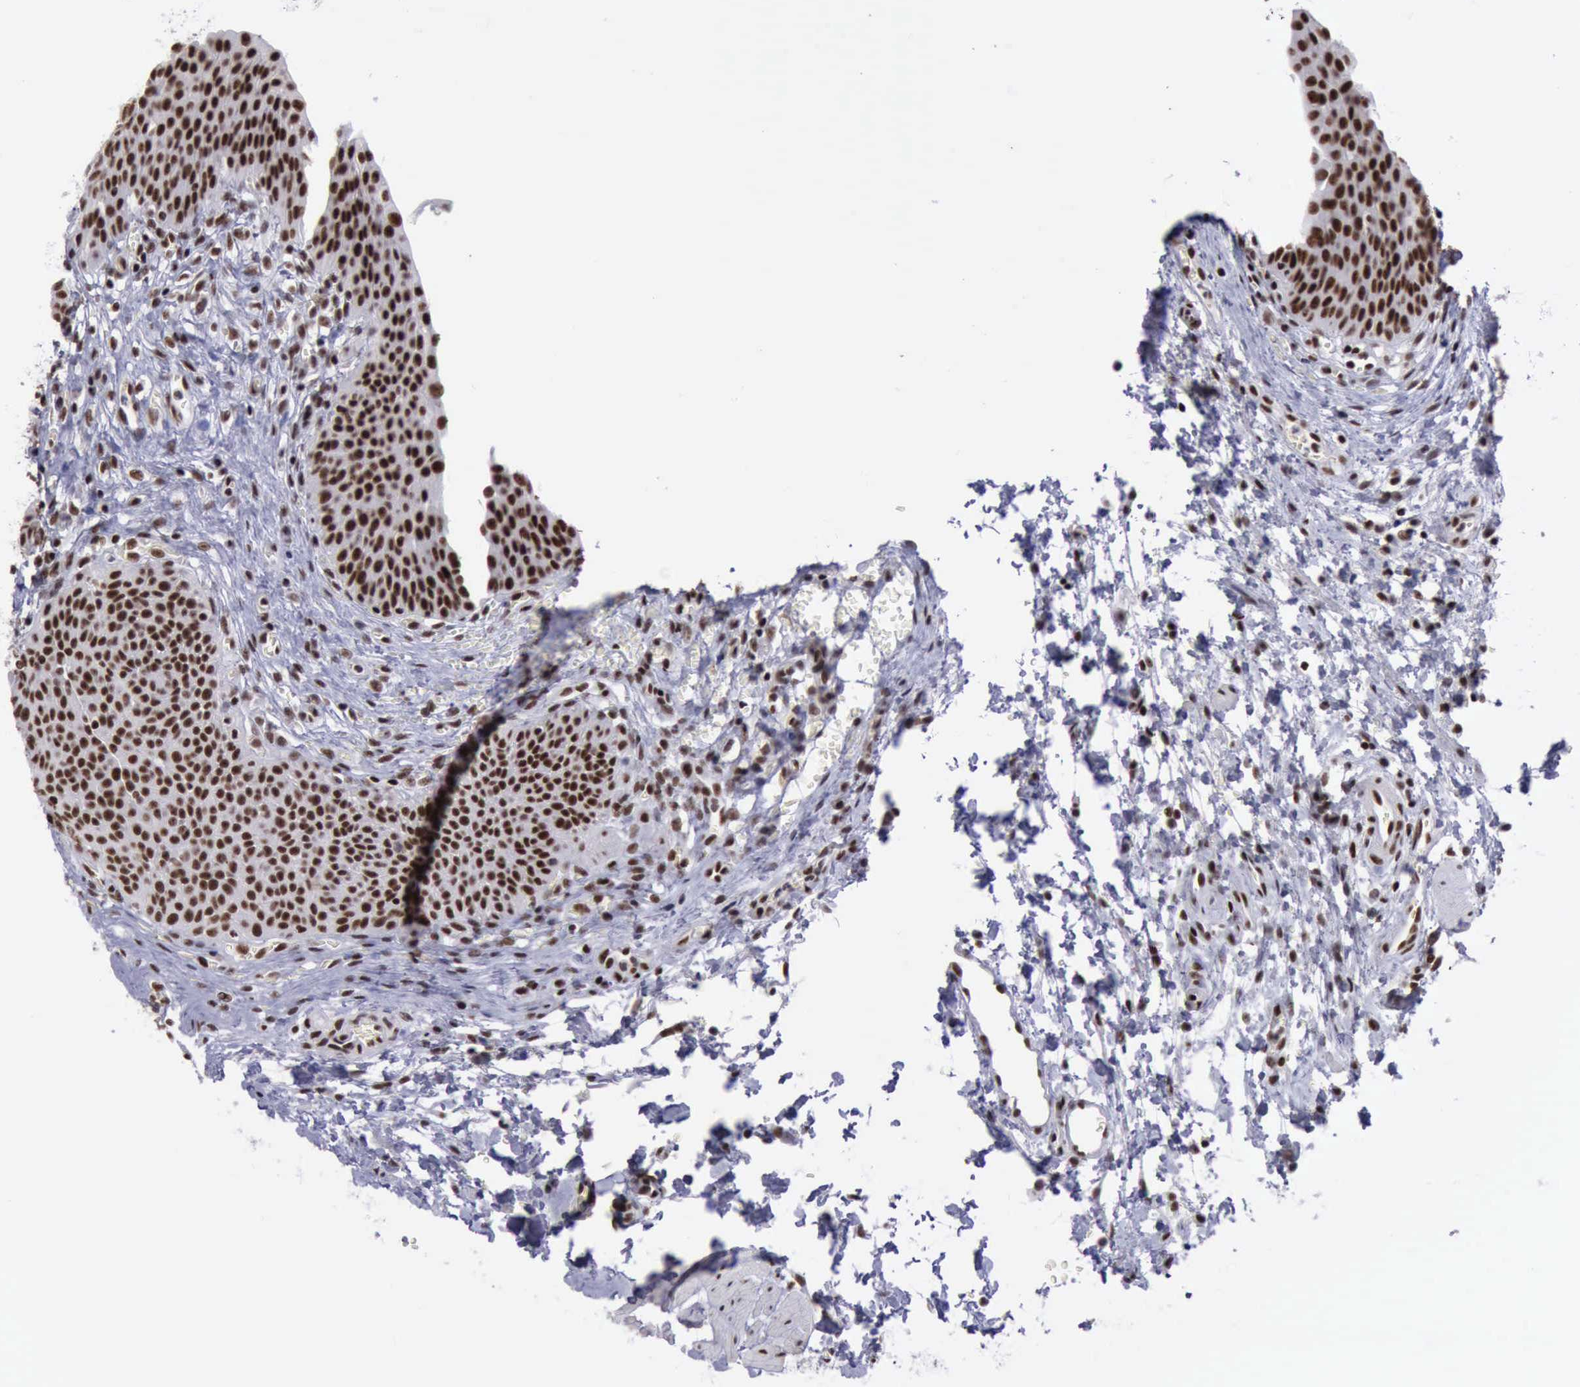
{"staining": {"intensity": "strong", "quantity": ">75%", "location": "nuclear"}, "tissue": "urinary bladder", "cell_type": "Urothelial cells", "image_type": "normal", "snomed": [{"axis": "morphology", "description": "Normal tissue, NOS"}, {"axis": "topography", "description": "Smooth muscle"}, {"axis": "topography", "description": "Urinary bladder"}], "caption": "DAB immunohistochemical staining of benign human urinary bladder shows strong nuclear protein staining in approximately >75% of urothelial cells. (DAB IHC with brightfield microscopy, high magnification).", "gene": "YY1", "patient": {"sex": "male", "age": 35}}